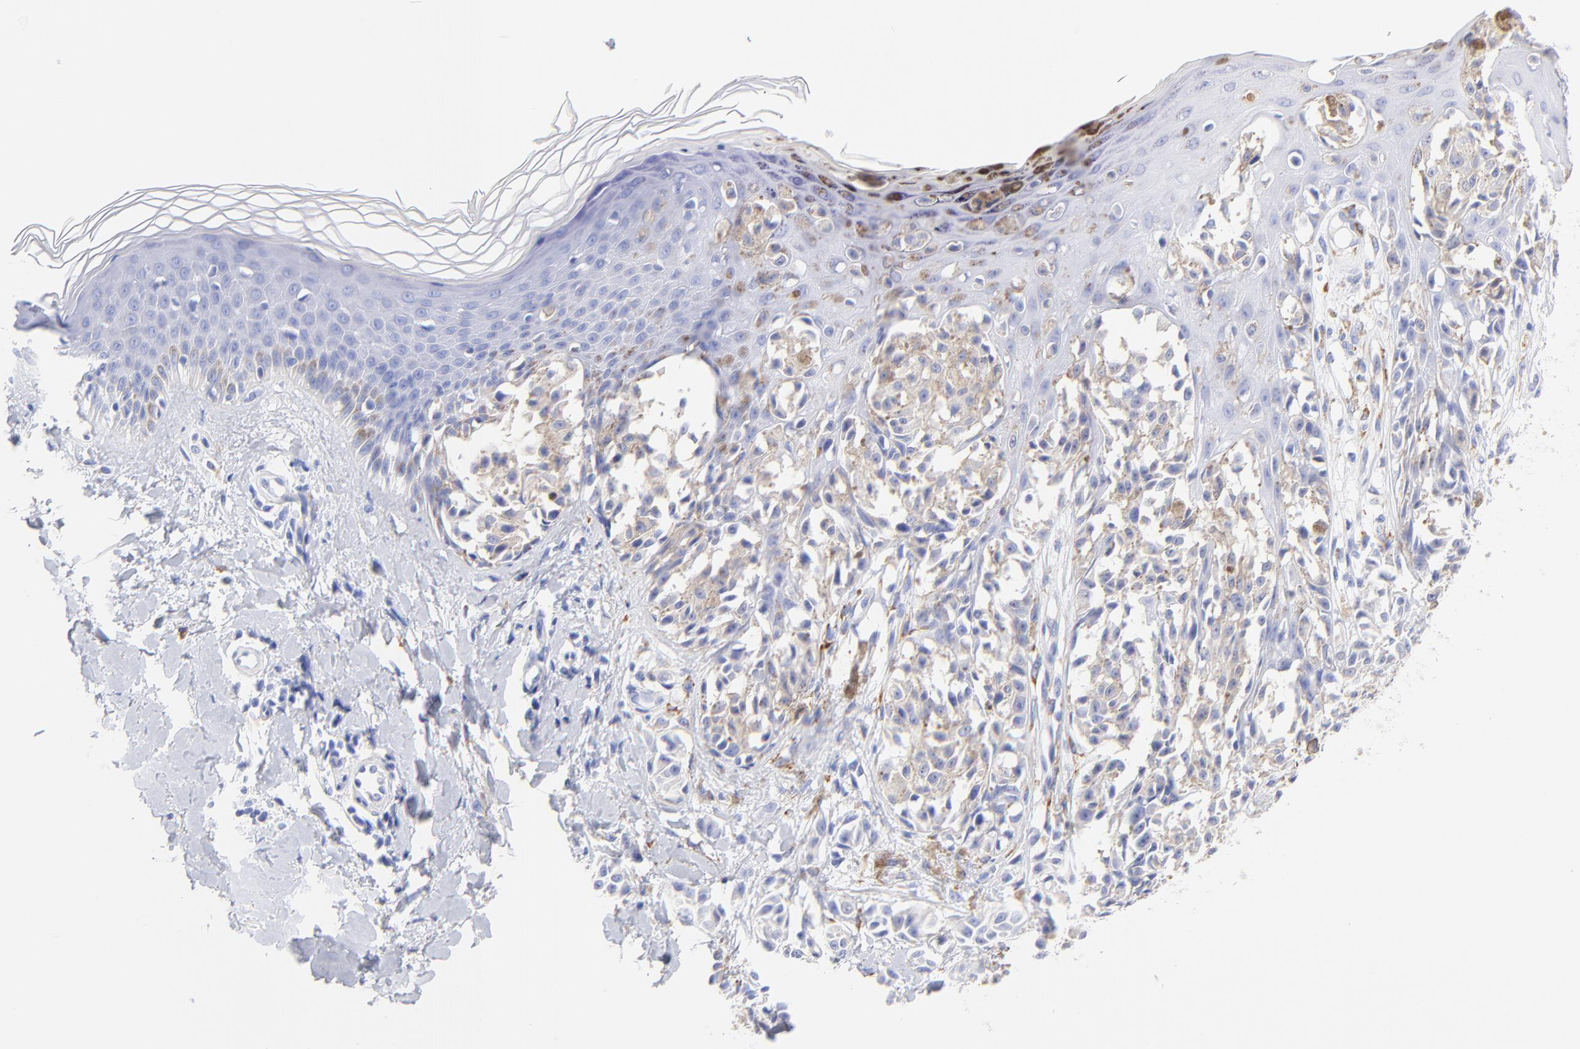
{"staining": {"intensity": "weak", "quantity": ">75%", "location": "cytoplasmic/membranous"}, "tissue": "melanoma", "cell_type": "Tumor cells", "image_type": "cancer", "snomed": [{"axis": "morphology", "description": "Malignant melanoma, NOS"}, {"axis": "topography", "description": "Skin"}], "caption": "DAB (3,3'-diaminobenzidine) immunohistochemical staining of human melanoma reveals weak cytoplasmic/membranous protein positivity in about >75% of tumor cells.", "gene": "C1QTNF6", "patient": {"sex": "female", "age": 38}}